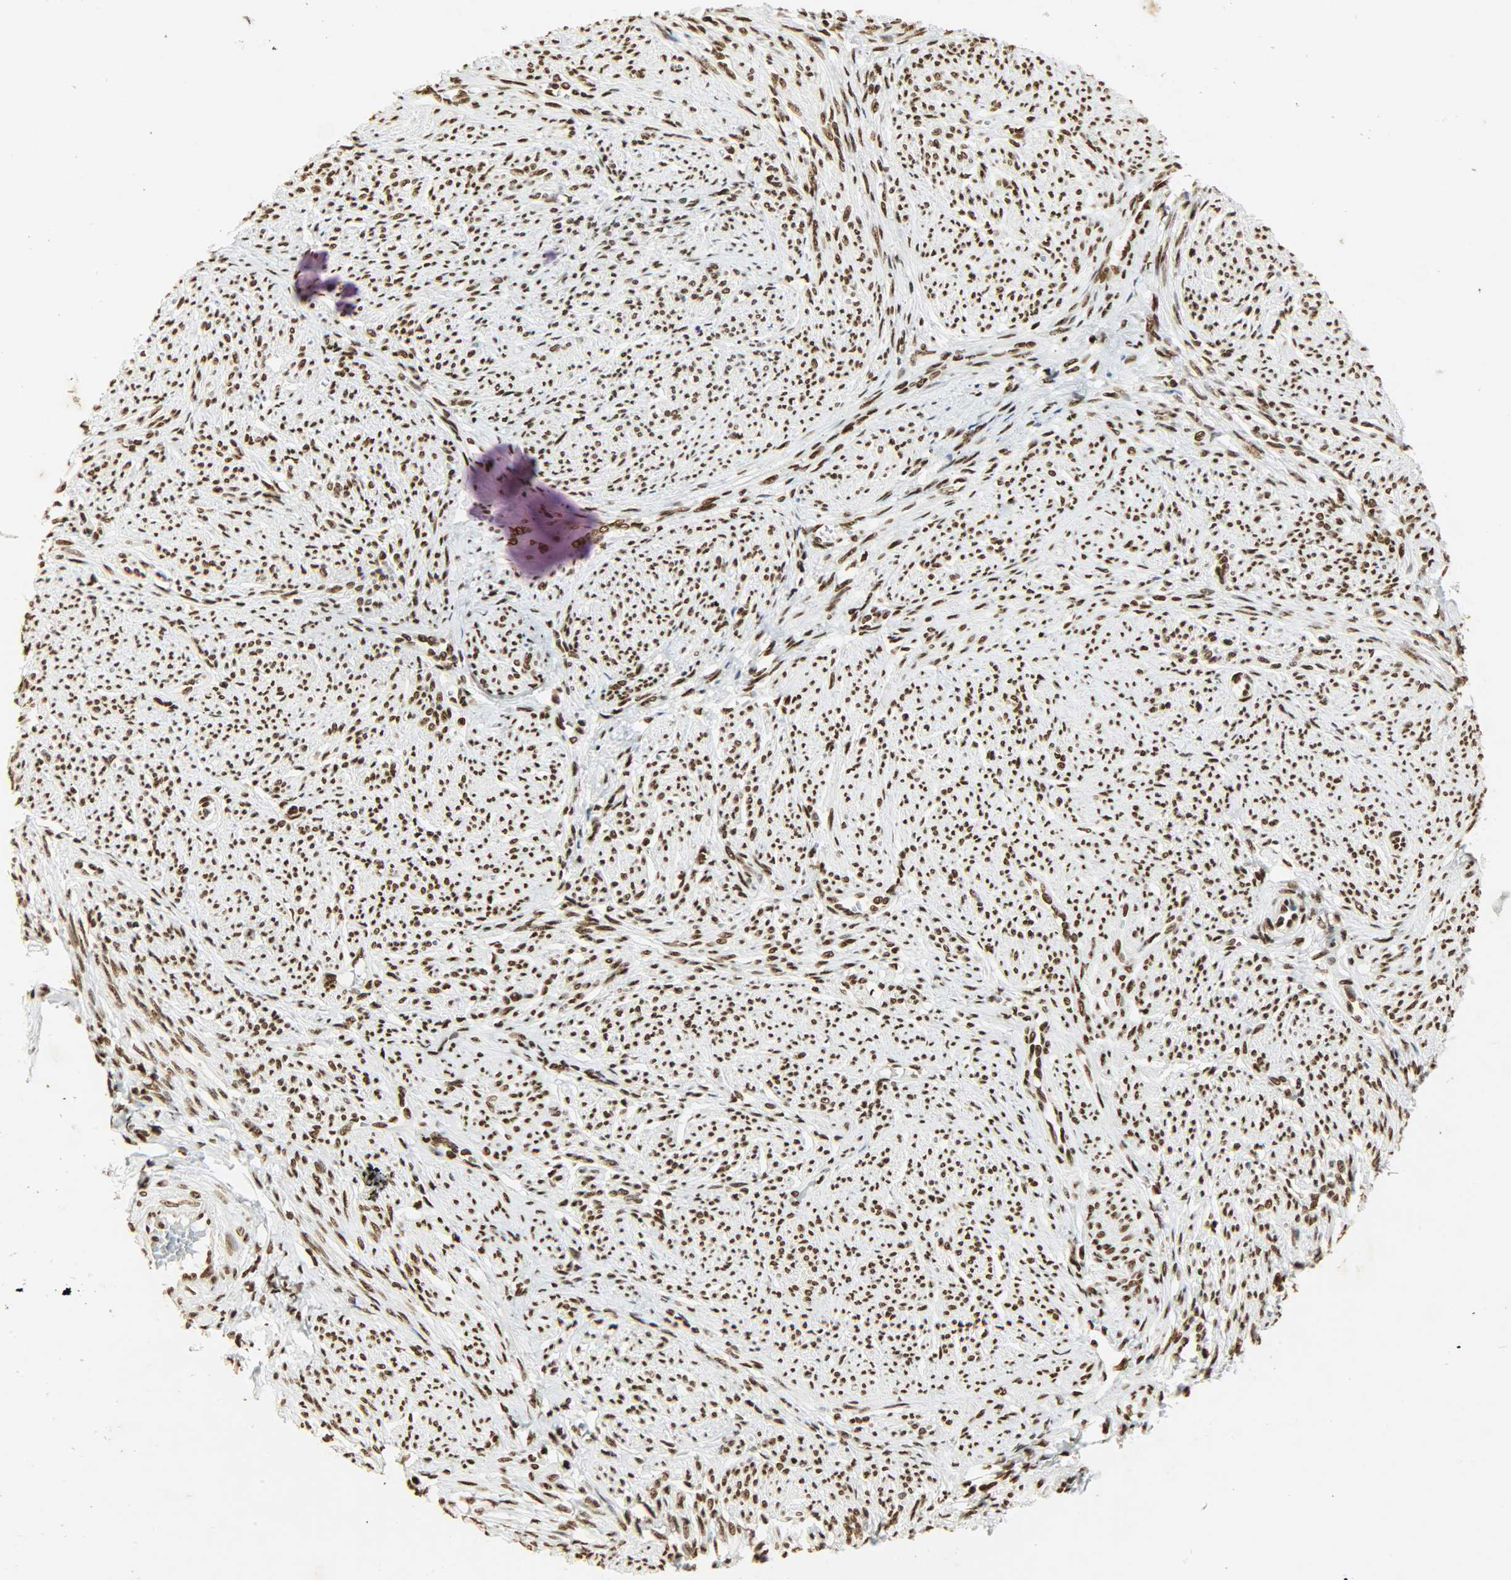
{"staining": {"intensity": "strong", "quantity": ">75%", "location": "nuclear"}, "tissue": "smooth muscle", "cell_type": "Smooth muscle cells", "image_type": "normal", "snomed": [{"axis": "morphology", "description": "Normal tissue, NOS"}, {"axis": "topography", "description": "Smooth muscle"}], "caption": "Immunohistochemistry (IHC) (DAB (3,3'-diaminobenzidine)) staining of normal smooth muscle demonstrates strong nuclear protein expression in about >75% of smooth muscle cells. (DAB (3,3'-diaminobenzidine) = brown stain, brightfield microscopy at high magnification).", "gene": "KHDRBS1", "patient": {"sex": "female", "age": 65}}